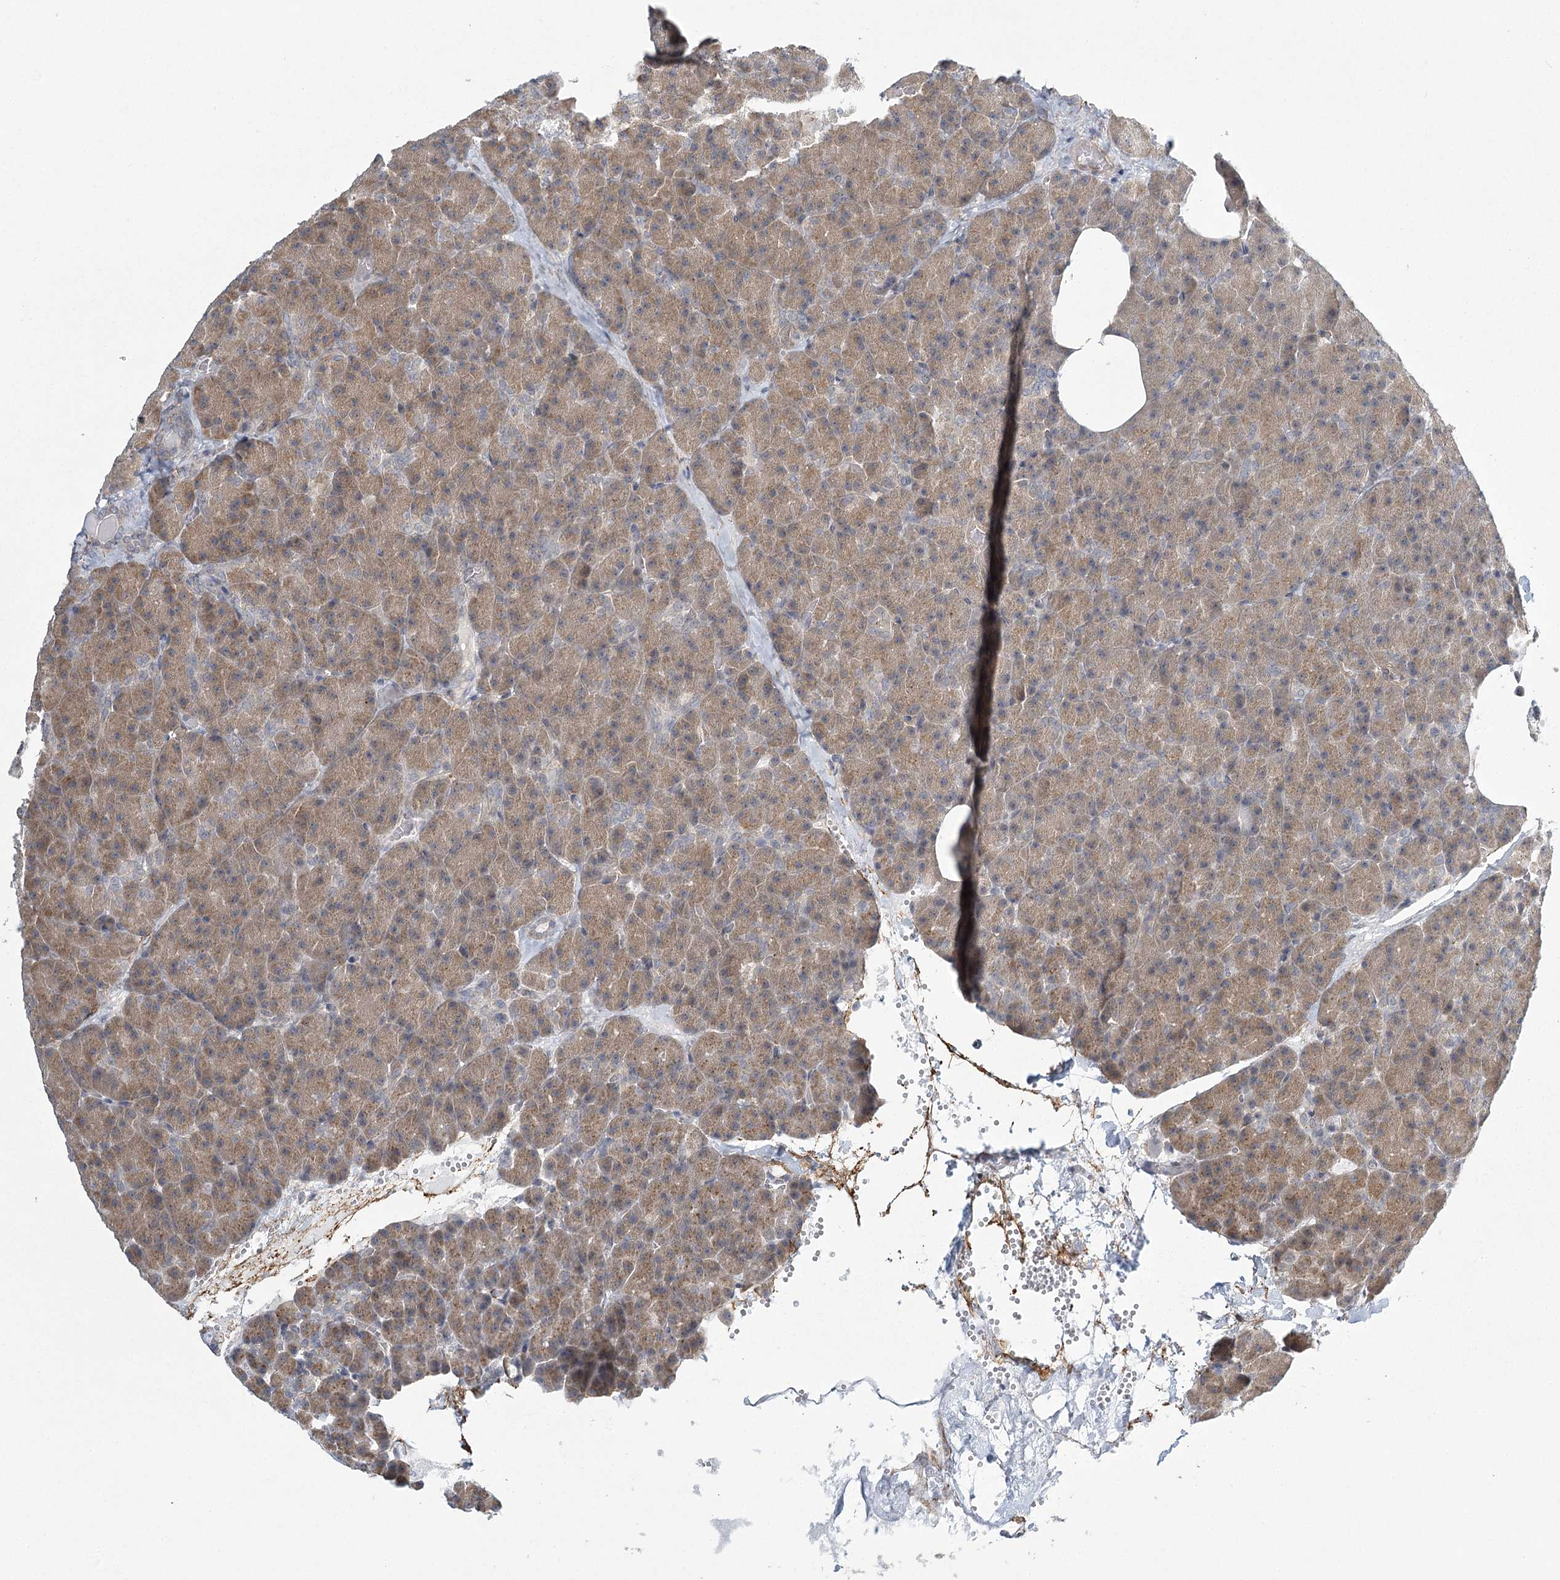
{"staining": {"intensity": "moderate", "quantity": "25%-75%", "location": "cytoplasmic/membranous"}, "tissue": "pancreas", "cell_type": "Exocrine glandular cells", "image_type": "normal", "snomed": [{"axis": "morphology", "description": "Normal tissue, NOS"}, {"axis": "morphology", "description": "Carcinoid, malignant, NOS"}, {"axis": "topography", "description": "Pancreas"}], "caption": "Immunohistochemical staining of normal pancreas displays 25%-75% levels of moderate cytoplasmic/membranous protein staining in approximately 25%-75% of exocrine glandular cells.", "gene": "MED28", "patient": {"sex": "female", "age": 35}}